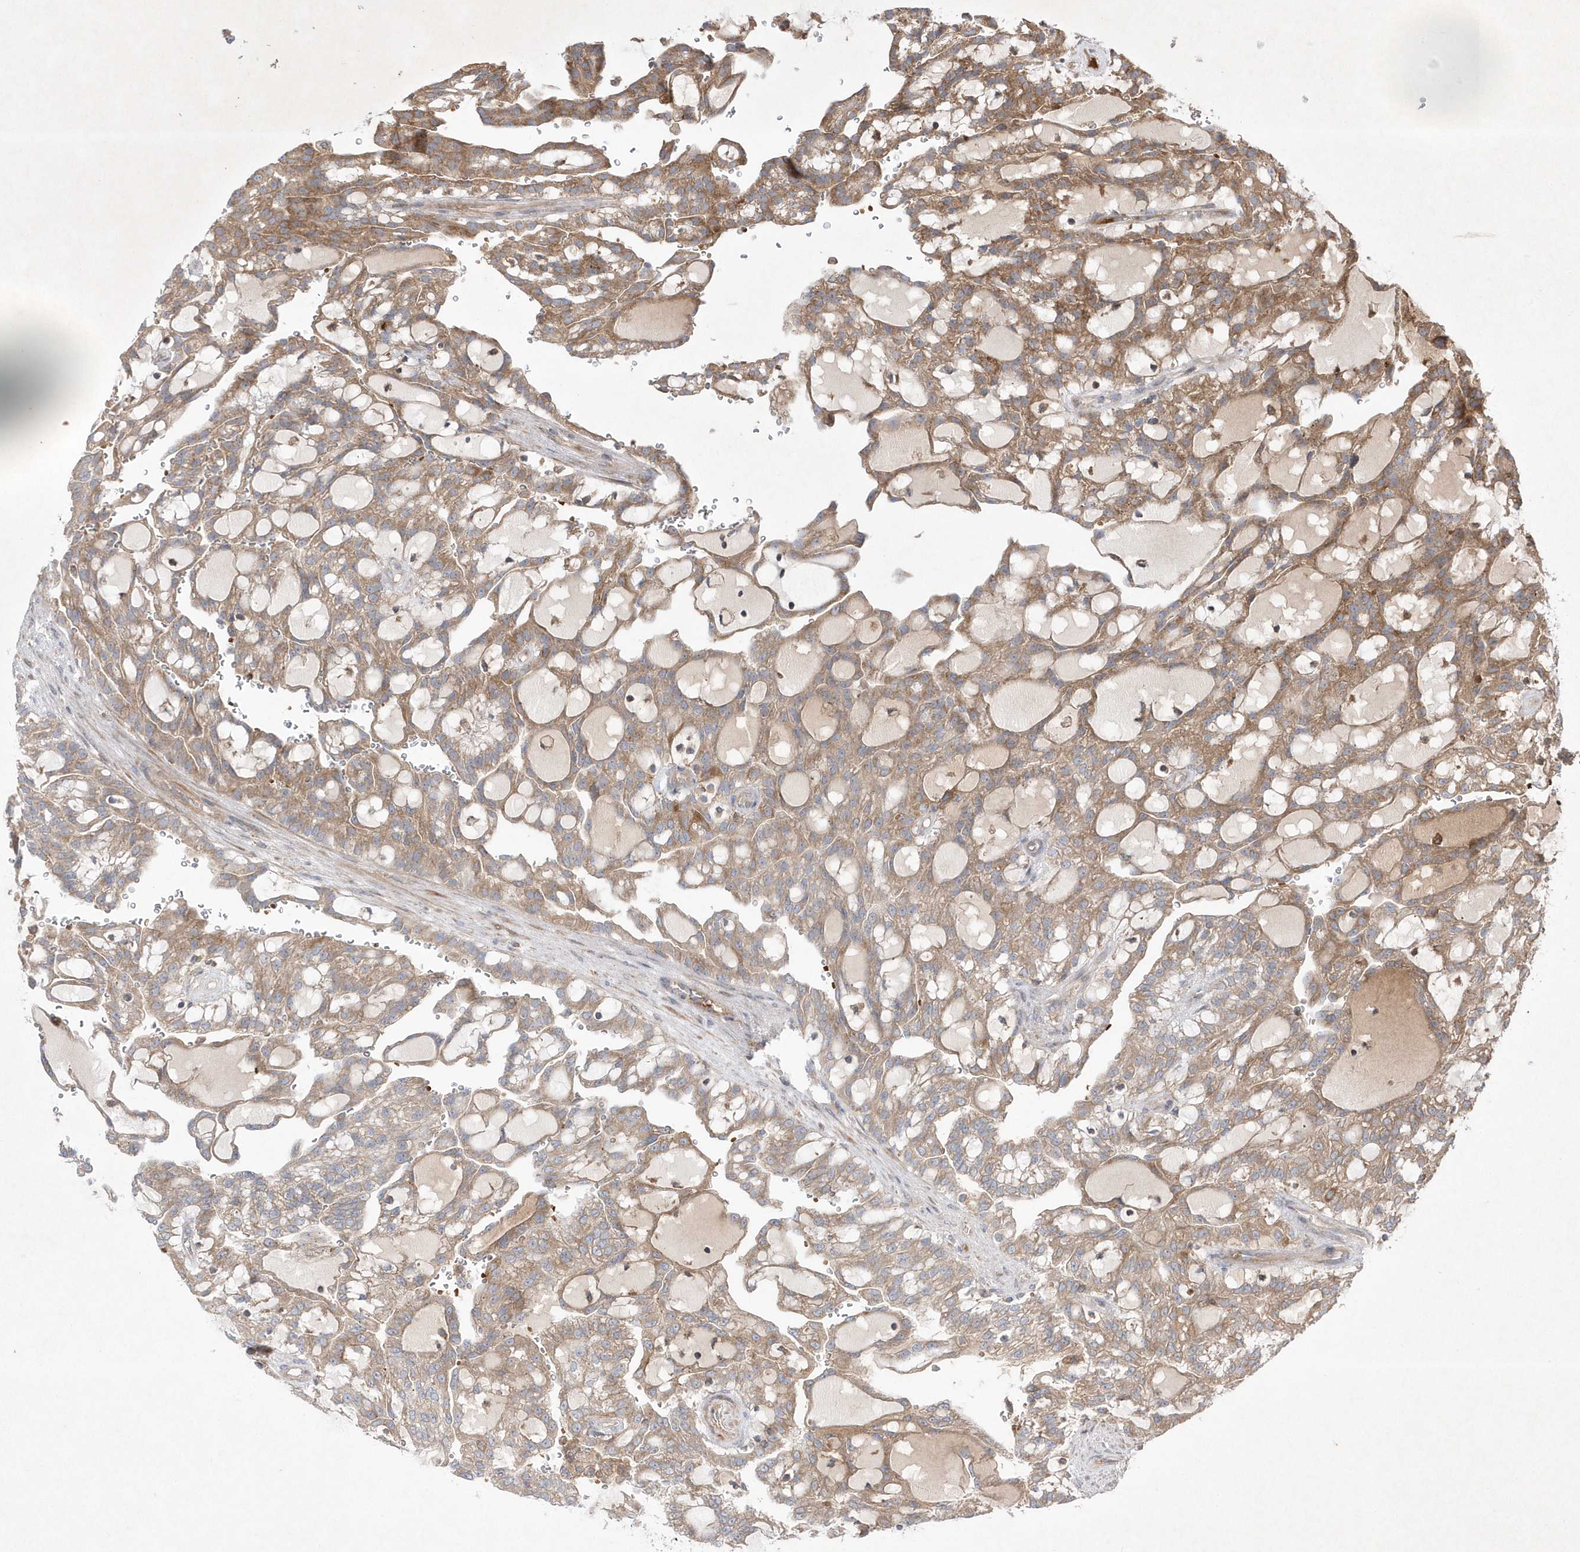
{"staining": {"intensity": "moderate", "quantity": ">75%", "location": "cytoplasmic/membranous"}, "tissue": "renal cancer", "cell_type": "Tumor cells", "image_type": "cancer", "snomed": [{"axis": "morphology", "description": "Adenocarcinoma, NOS"}, {"axis": "topography", "description": "Kidney"}], "caption": "Immunohistochemistry (IHC) of human renal adenocarcinoma shows medium levels of moderate cytoplasmic/membranous staining in approximately >75% of tumor cells.", "gene": "OPA1", "patient": {"sex": "male", "age": 63}}